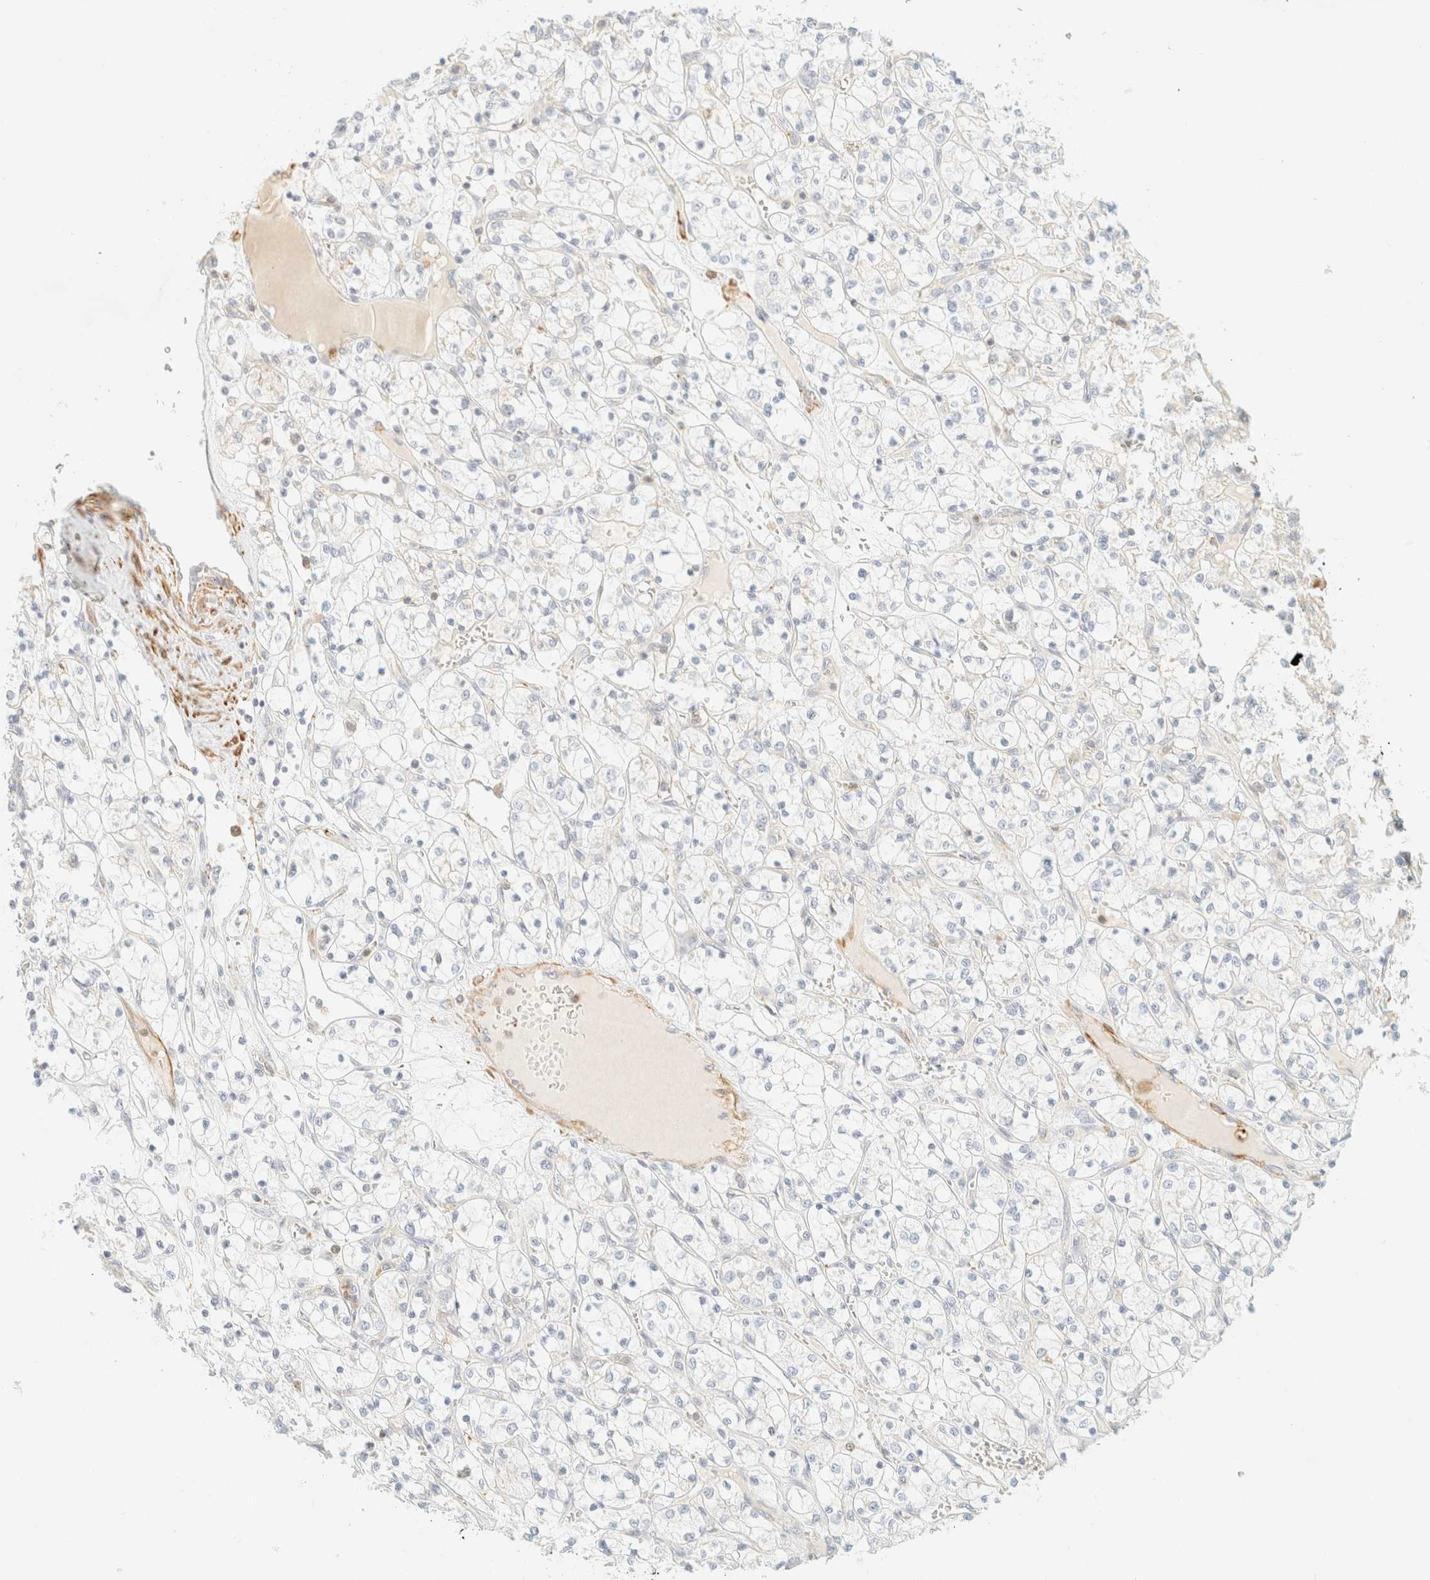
{"staining": {"intensity": "negative", "quantity": "none", "location": "none"}, "tissue": "renal cancer", "cell_type": "Tumor cells", "image_type": "cancer", "snomed": [{"axis": "morphology", "description": "Adenocarcinoma, NOS"}, {"axis": "topography", "description": "Kidney"}], "caption": "This is an immunohistochemistry (IHC) histopathology image of human renal adenocarcinoma. There is no positivity in tumor cells.", "gene": "OTOP2", "patient": {"sex": "female", "age": 69}}